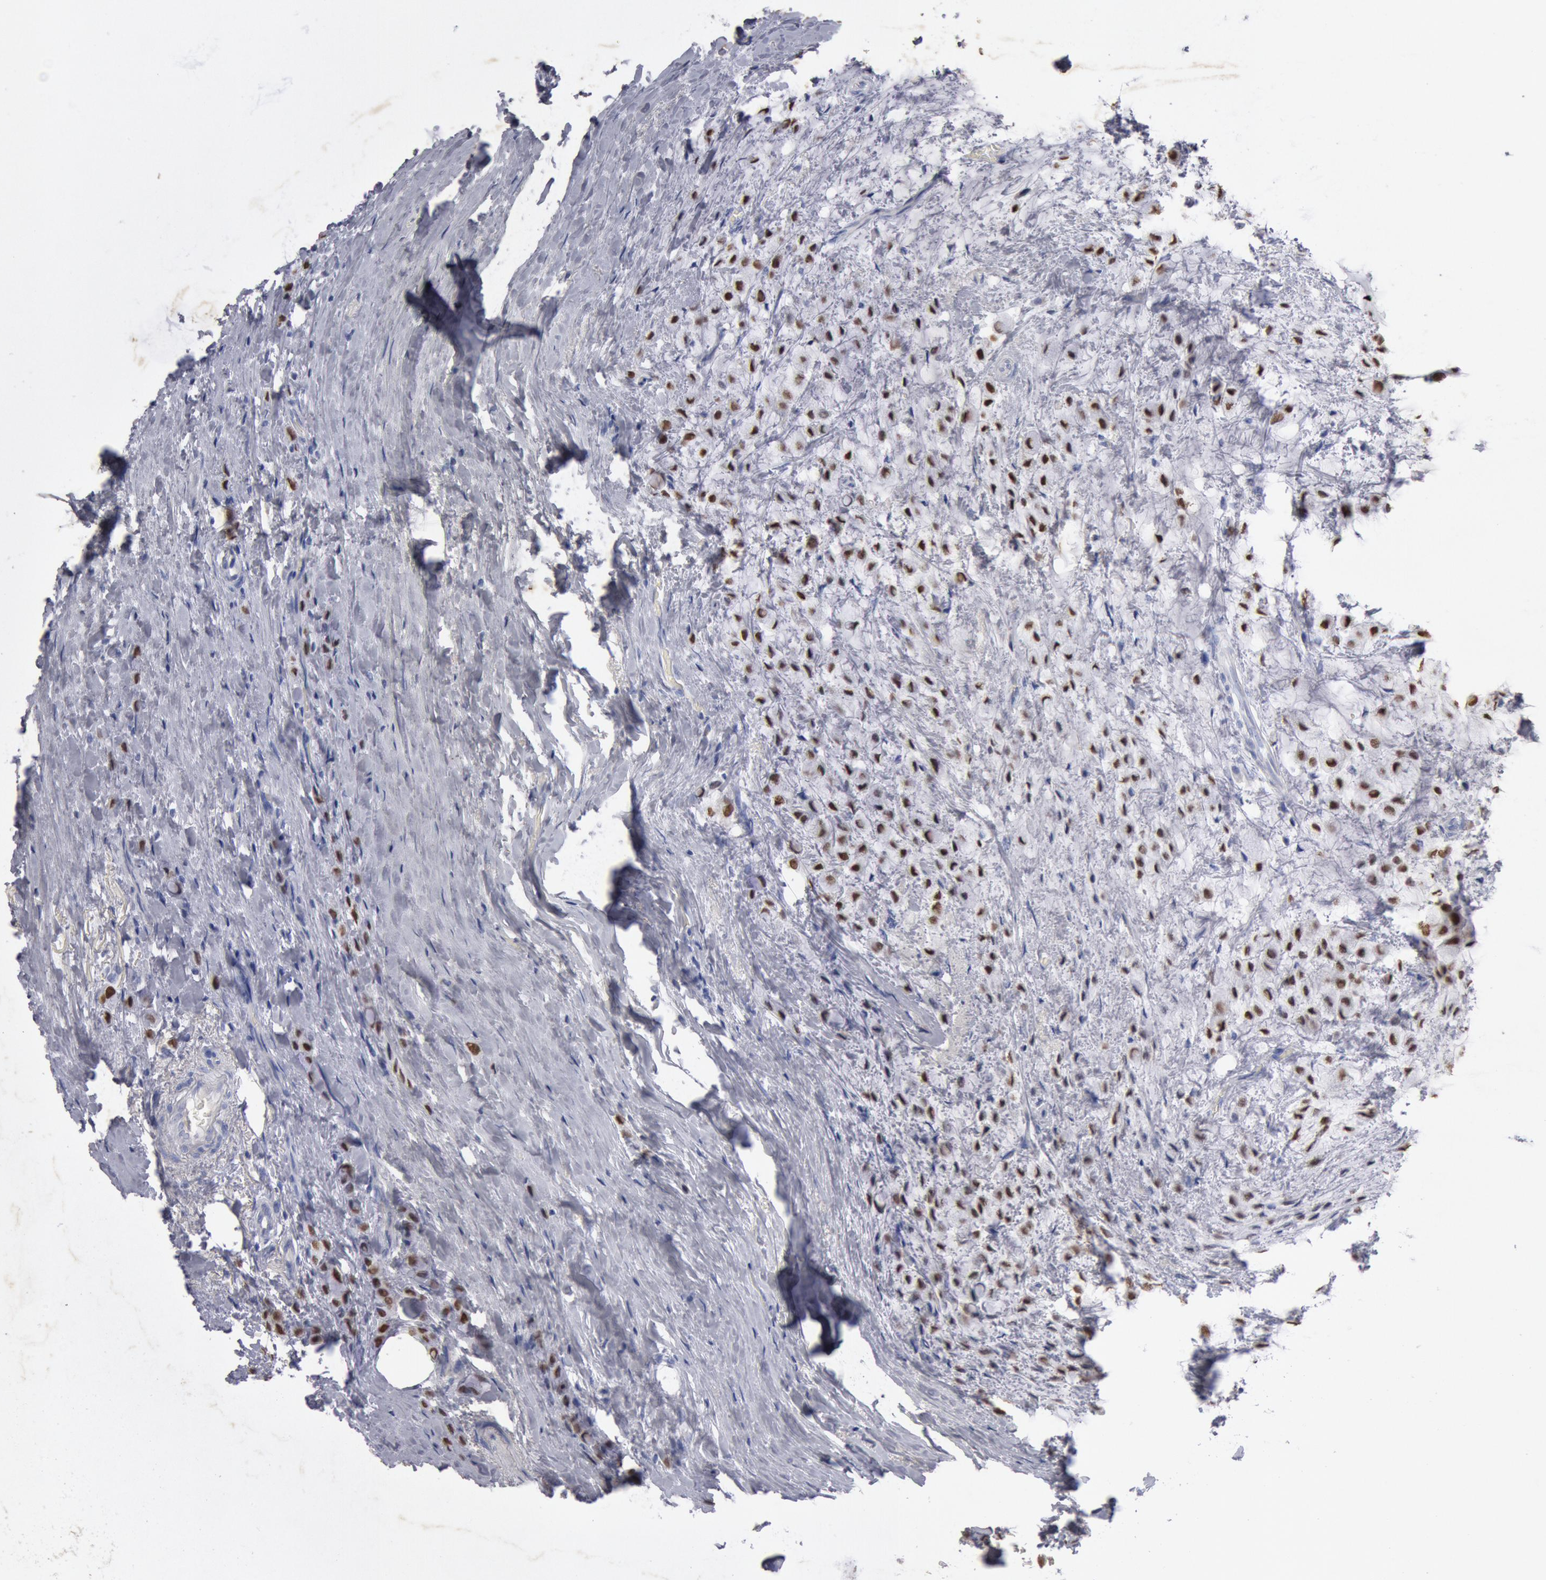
{"staining": {"intensity": "strong", "quantity": ">75%", "location": "nuclear"}, "tissue": "breast cancer", "cell_type": "Tumor cells", "image_type": "cancer", "snomed": [{"axis": "morphology", "description": "Lobular carcinoma"}, {"axis": "topography", "description": "Breast"}], "caption": "Breast cancer was stained to show a protein in brown. There is high levels of strong nuclear positivity in approximately >75% of tumor cells. (brown staining indicates protein expression, while blue staining denotes nuclei).", "gene": "FOXA2", "patient": {"sex": "female", "age": 85}}